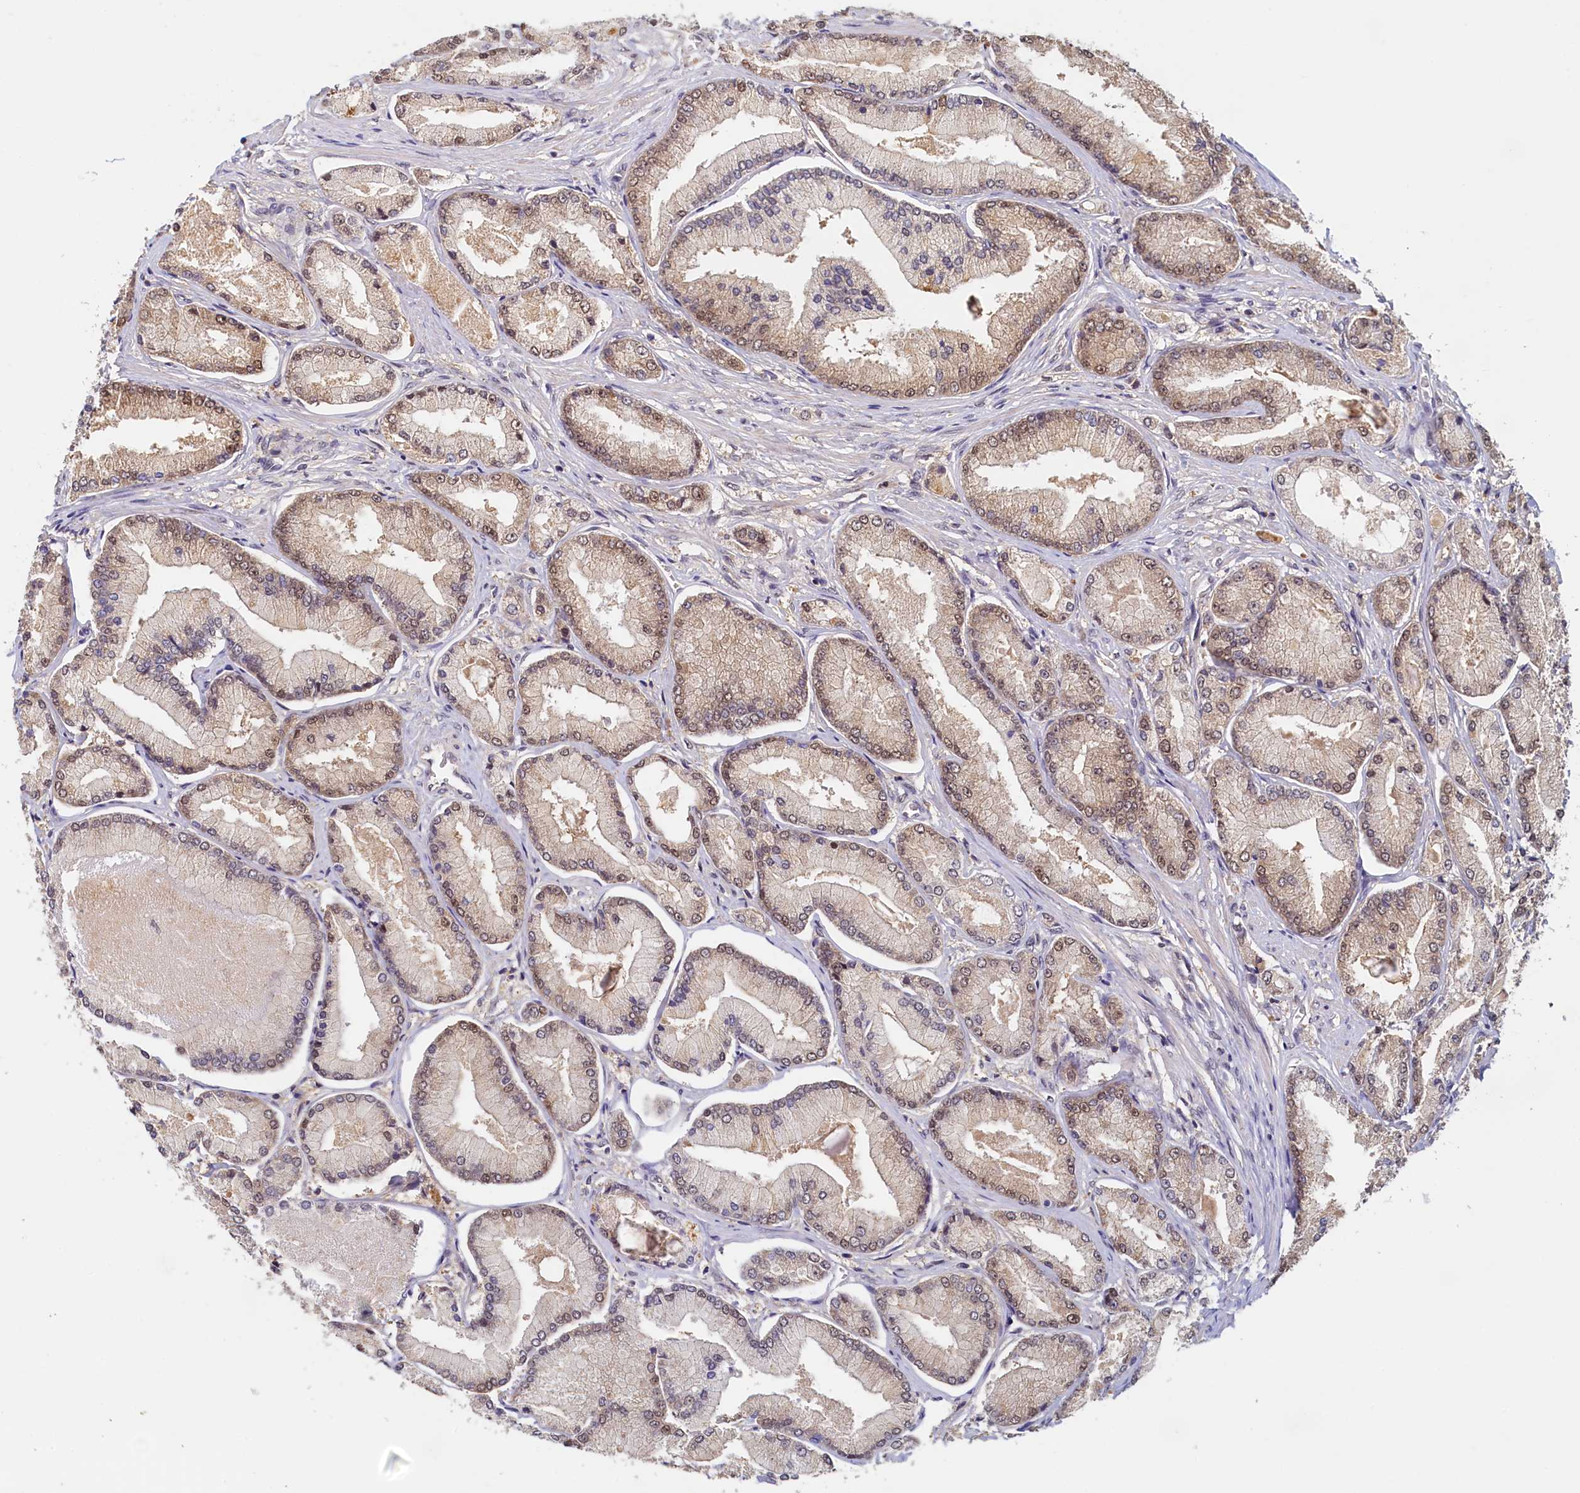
{"staining": {"intensity": "moderate", "quantity": "25%-75%", "location": "nuclear"}, "tissue": "prostate cancer", "cell_type": "Tumor cells", "image_type": "cancer", "snomed": [{"axis": "morphology", "description": "Adenocarcinoma, Low grade"}, {"axis": "topography", "description": "Prostate"}], "caption": "A high-resolution histopathology image shows IHC staining of adenocarcinoma (low-grade) (prostate), which shows moderate nuclear staining in about 25%-75% of tumor cells.", "gene": "PAAF1", "patient": {"sex": "male", "age": 74}}